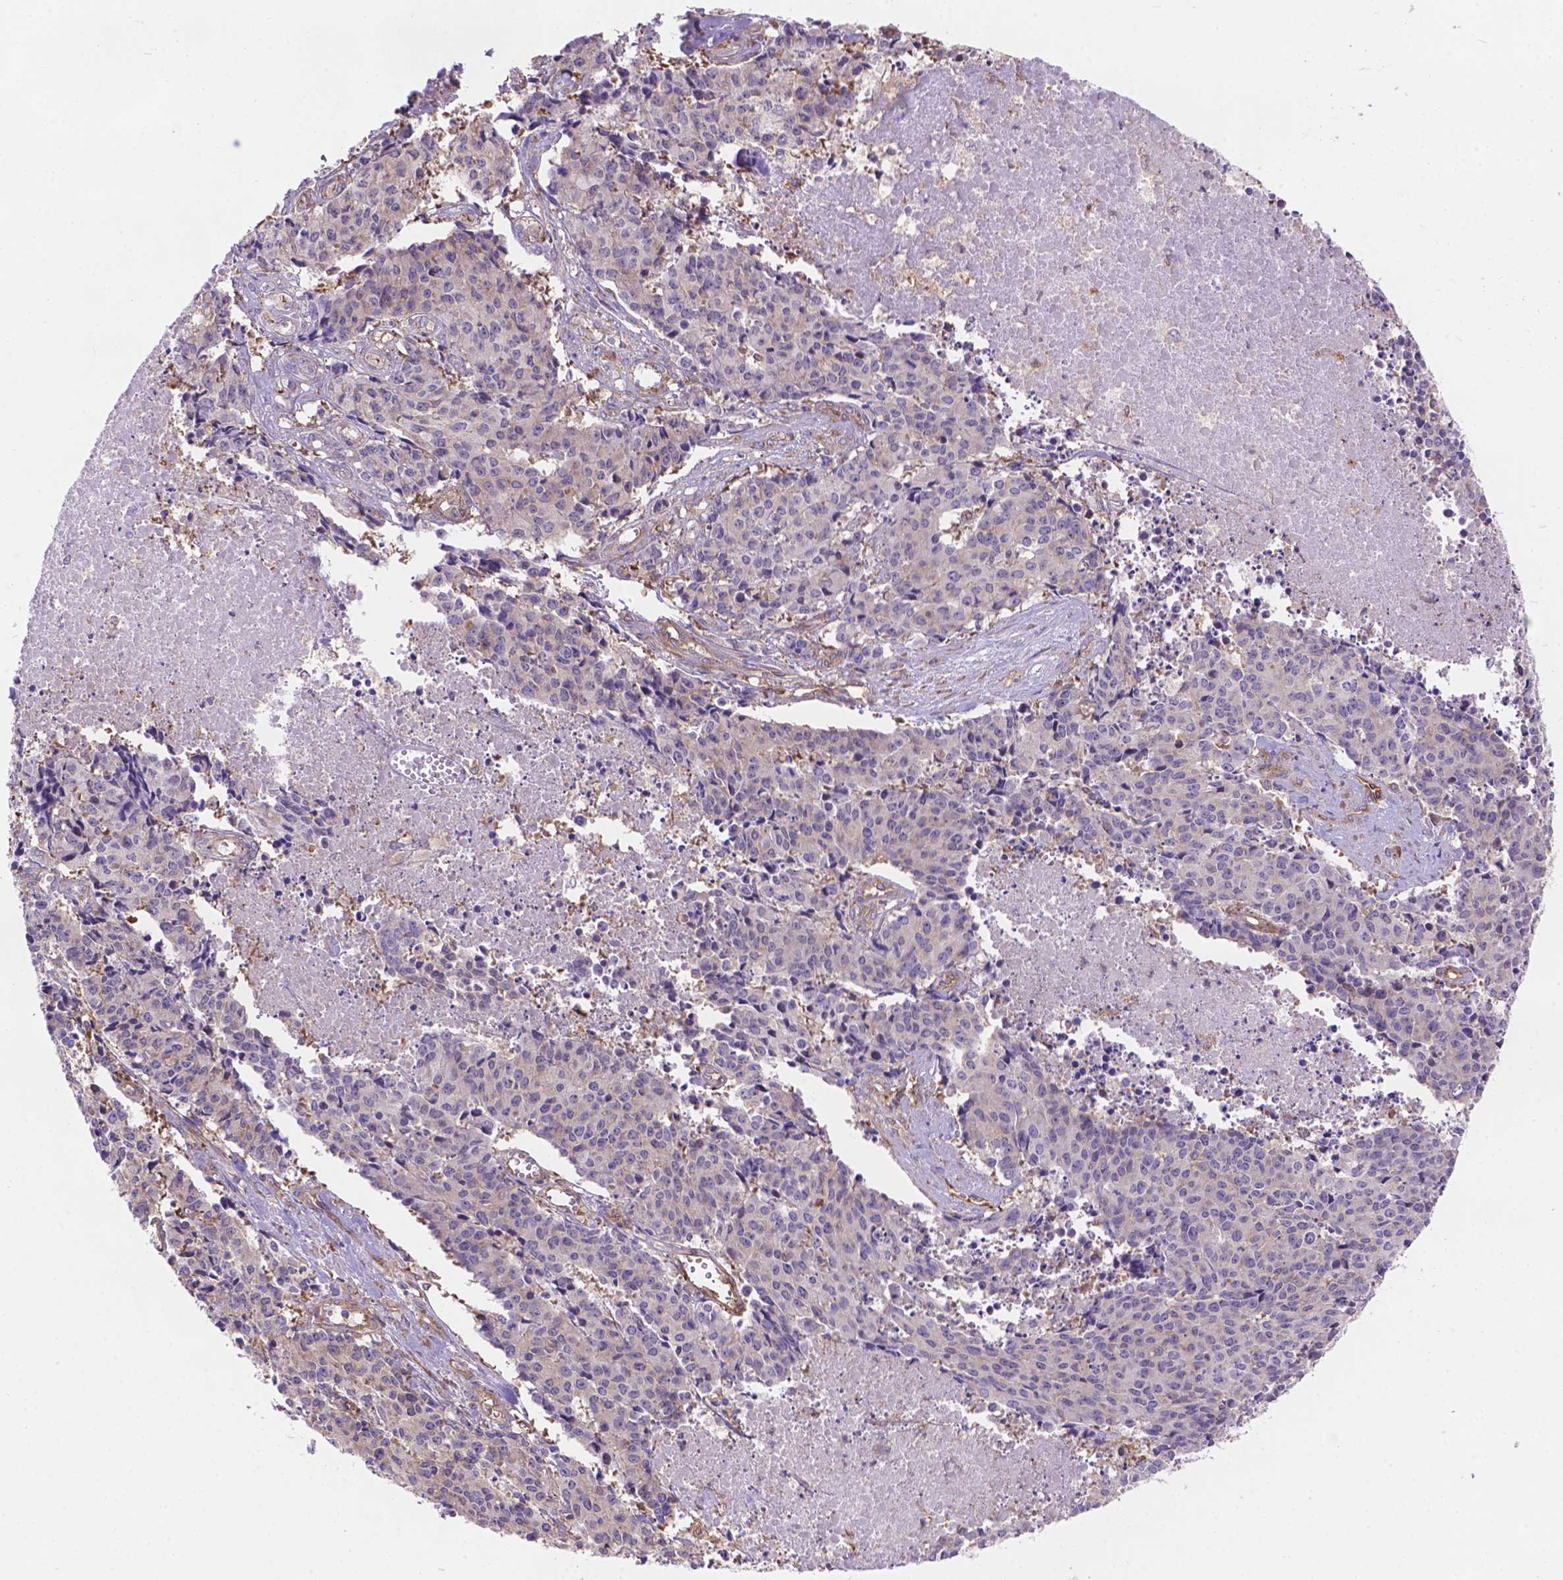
{"staining": {"intensity": "negative", "quantity": "none", "location": "none"}, "tissue": "cervical cancer", "cell_type": "Tumor cells", "image_type": "cancer", "snomed": [{"axis": "morphology", "description": "Squamous cell carcinoma, NOS"}, {"axis": "topography", "description": "Cervix"}], "caption": "A micrograph of human squamous cell carcinoma (cervical) is negative for staining in tumor cells.", "gene": "DMWD", "patient": {"sex": "female", "age": 28}}